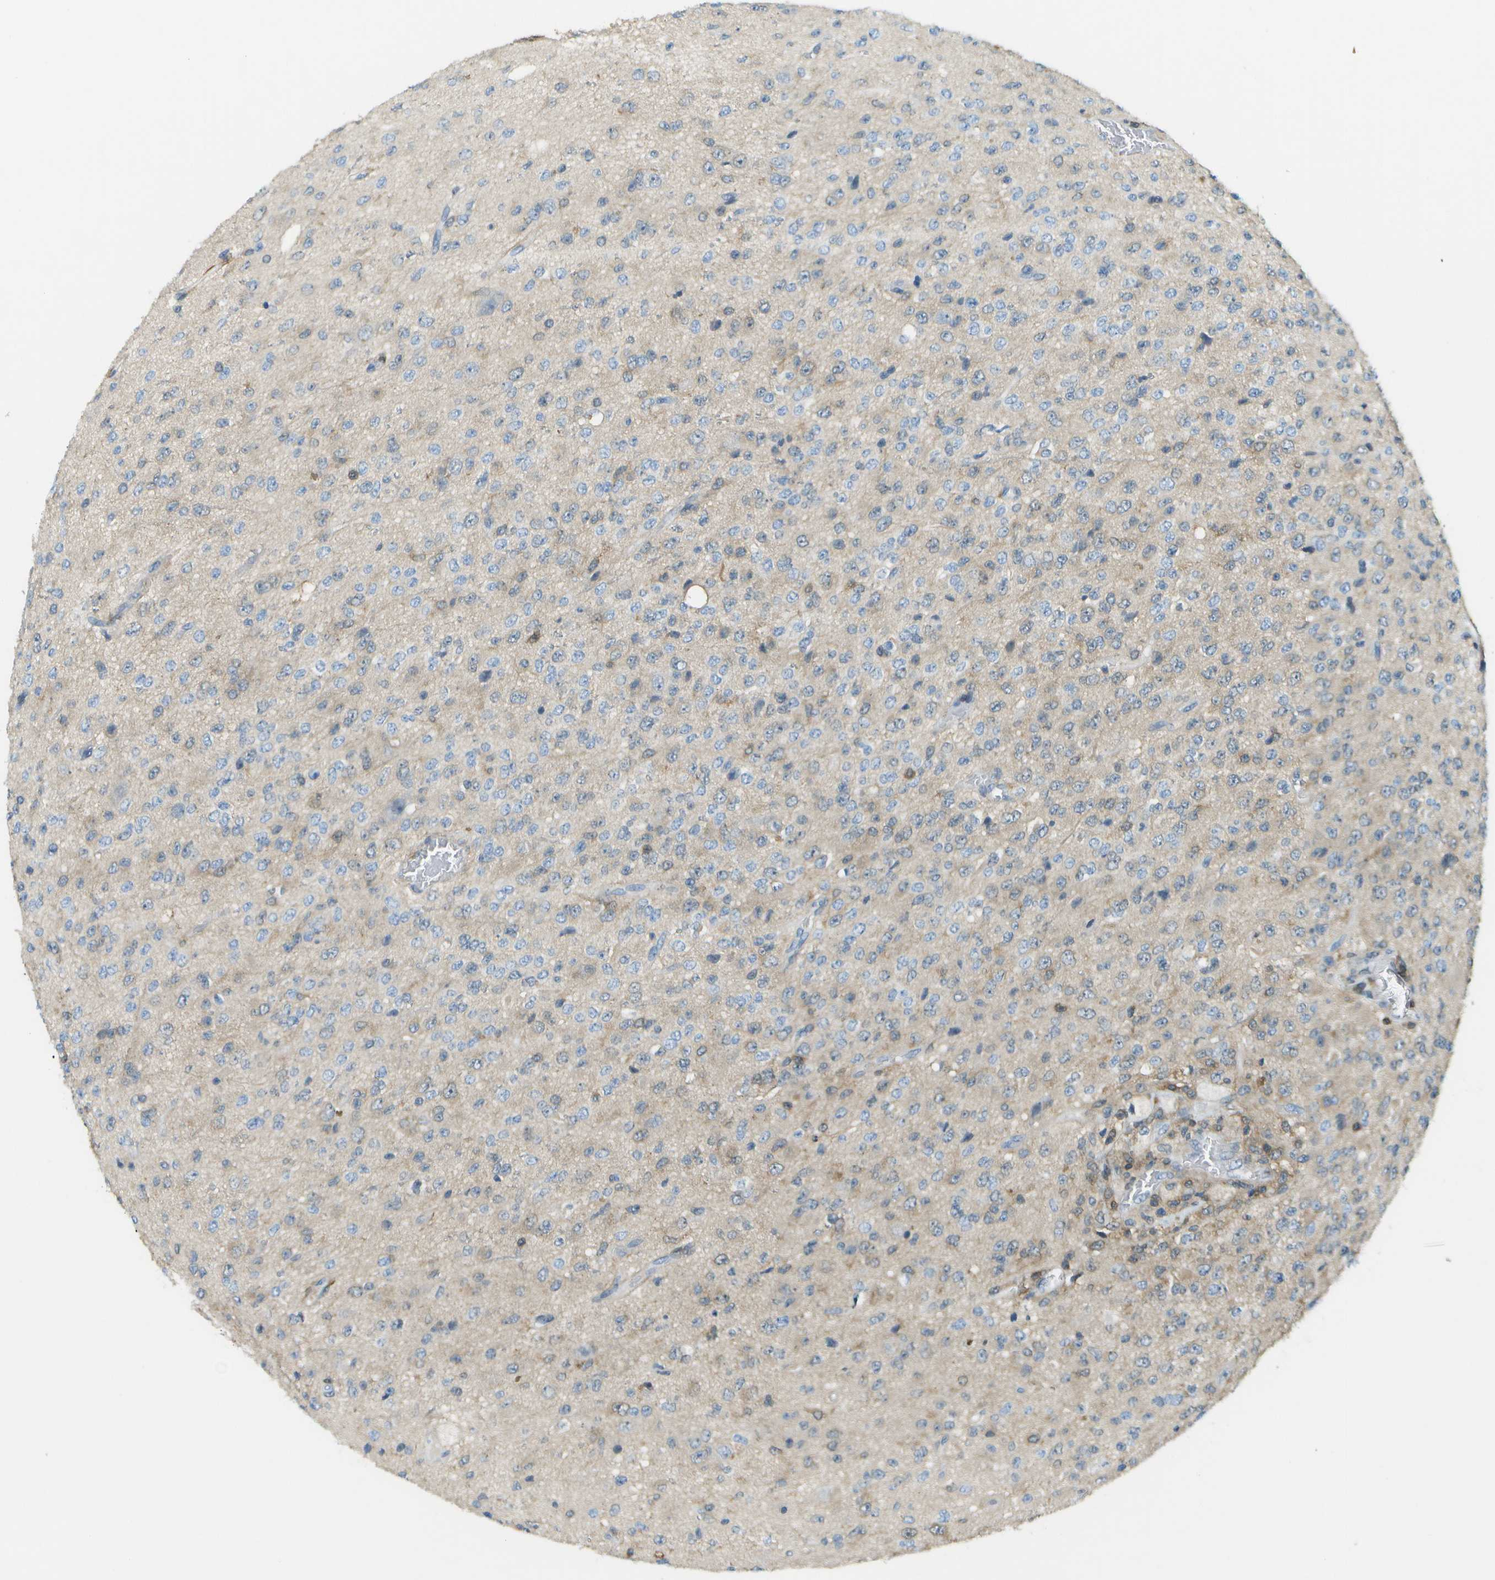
{"staining": {"intensity": "weak", "quantity": "<25%", "location": "cytoplasmic/membranous"}, "tissue": "glioma", "cell_type": "Tumor cells", "image_type": "cancer", "snomed": [{"axis": "morphology", "description": "Glioma, malignant, High grade"}, {"axis": "topography", "description": "pancreas cauda"}], "caption": "The image demonstrates no staining of tumor cells in malignant high-grade glioma.", "gene": "CDH23", "patient": {"sex": "male", "age": 60}}